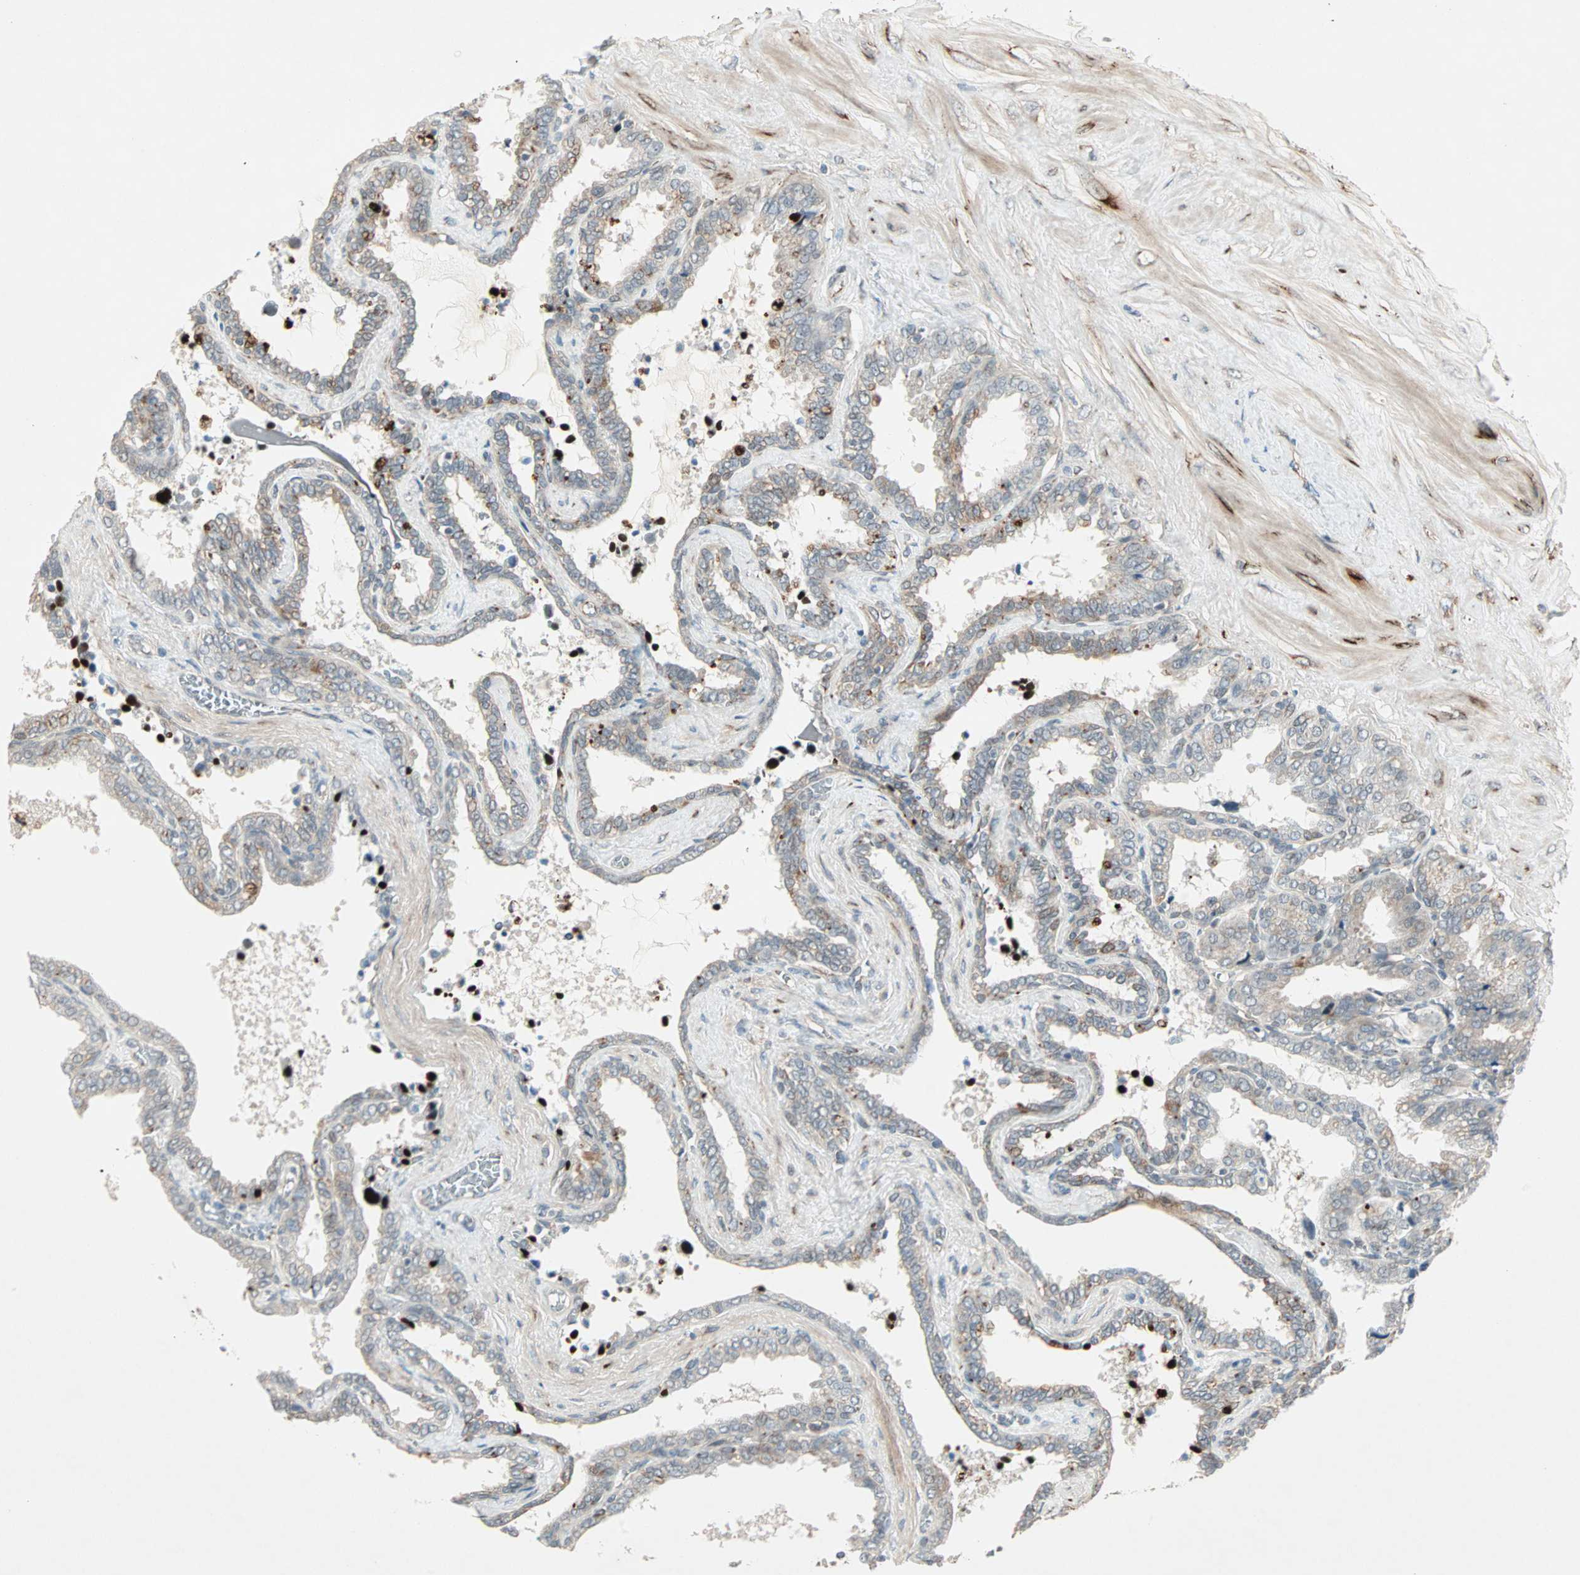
{"staining": {"intensity": "moderate", "quantity": ">75%", "location": "cytoplasmic/membranous"}, "tissue": "seminal vesicle", "cell_type": "Glandular cells", "image_type": "normal", "snomed": [{"axis": "morphology", "description": "Normal tissue, NOS"}, {"axis": "topography", "description": "Seminal veicle"}], "caption": "IHC staining of benign seminal vesicle, which exhibits medium levels of moderate cytoplasmic/membranous staining in approximately >75% of glandular cells indicating moderate cytoplasmic/membranous protein staining. The staining was performed using DAB (brown) for protein detection and nuclei were counterstained in hematoxylin (blue).", "gene": "ZNF37A", "patient": {"sex": "male", "age": 46}}